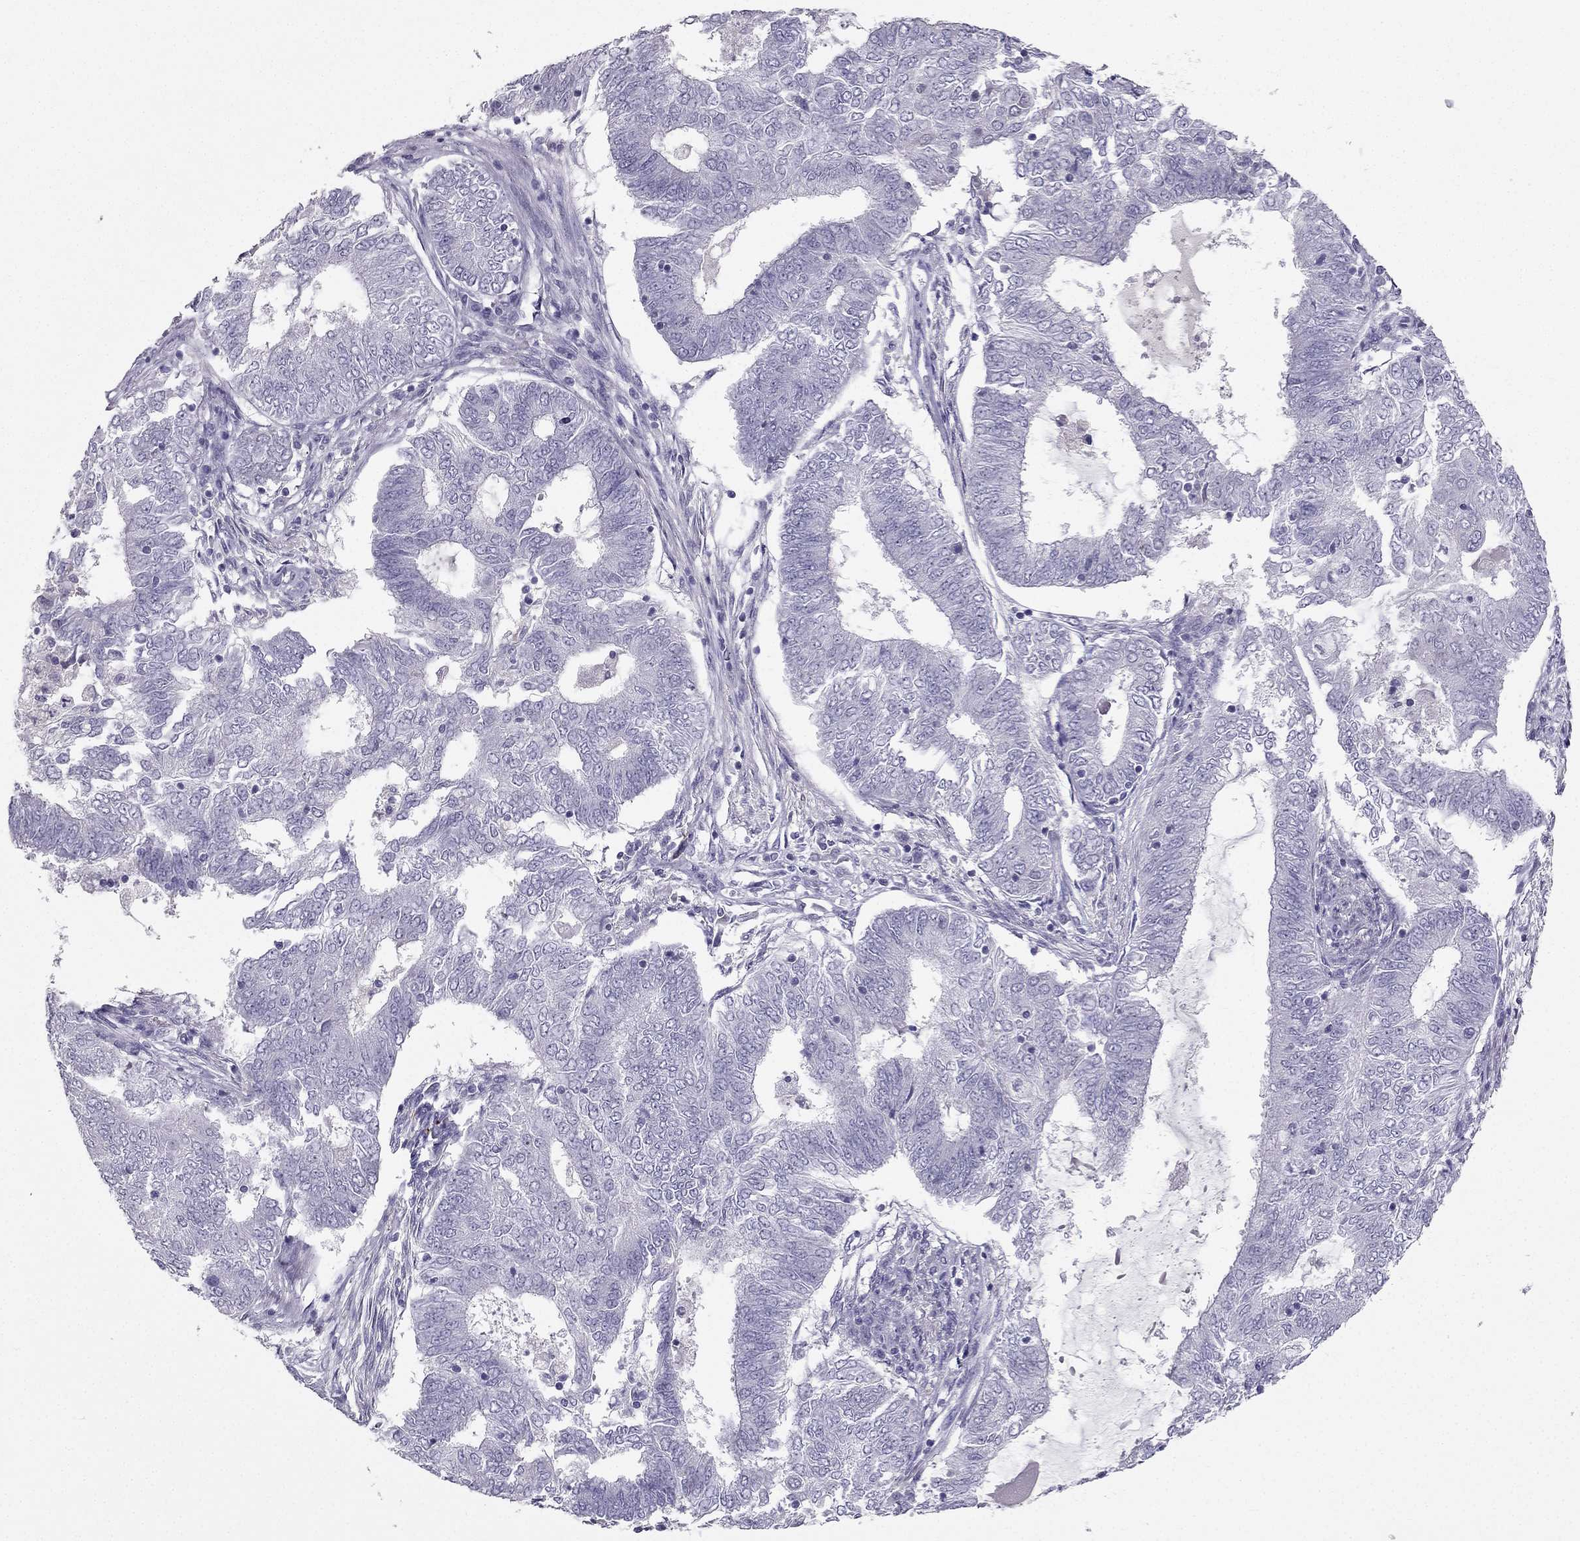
{"staining": {"intensity": "negative", "quantity": "none", "location": "none"}, "tissue": "endometrial cancer", "cell_type": "Tumor cells", "image_type": "cancer", "snomed": [{"axis": "morphology", "description": "Adenocarcinoma, NOS"}, {"axis": "topography", "description": "Endometrium"}], "caption": "A histopathology image of adenocarcinoma (endometrial) stained for a protein shows no brown staining in tumor cells.", "gene": "LMTK3", "patient": {"sex": "female", "age": 62}}